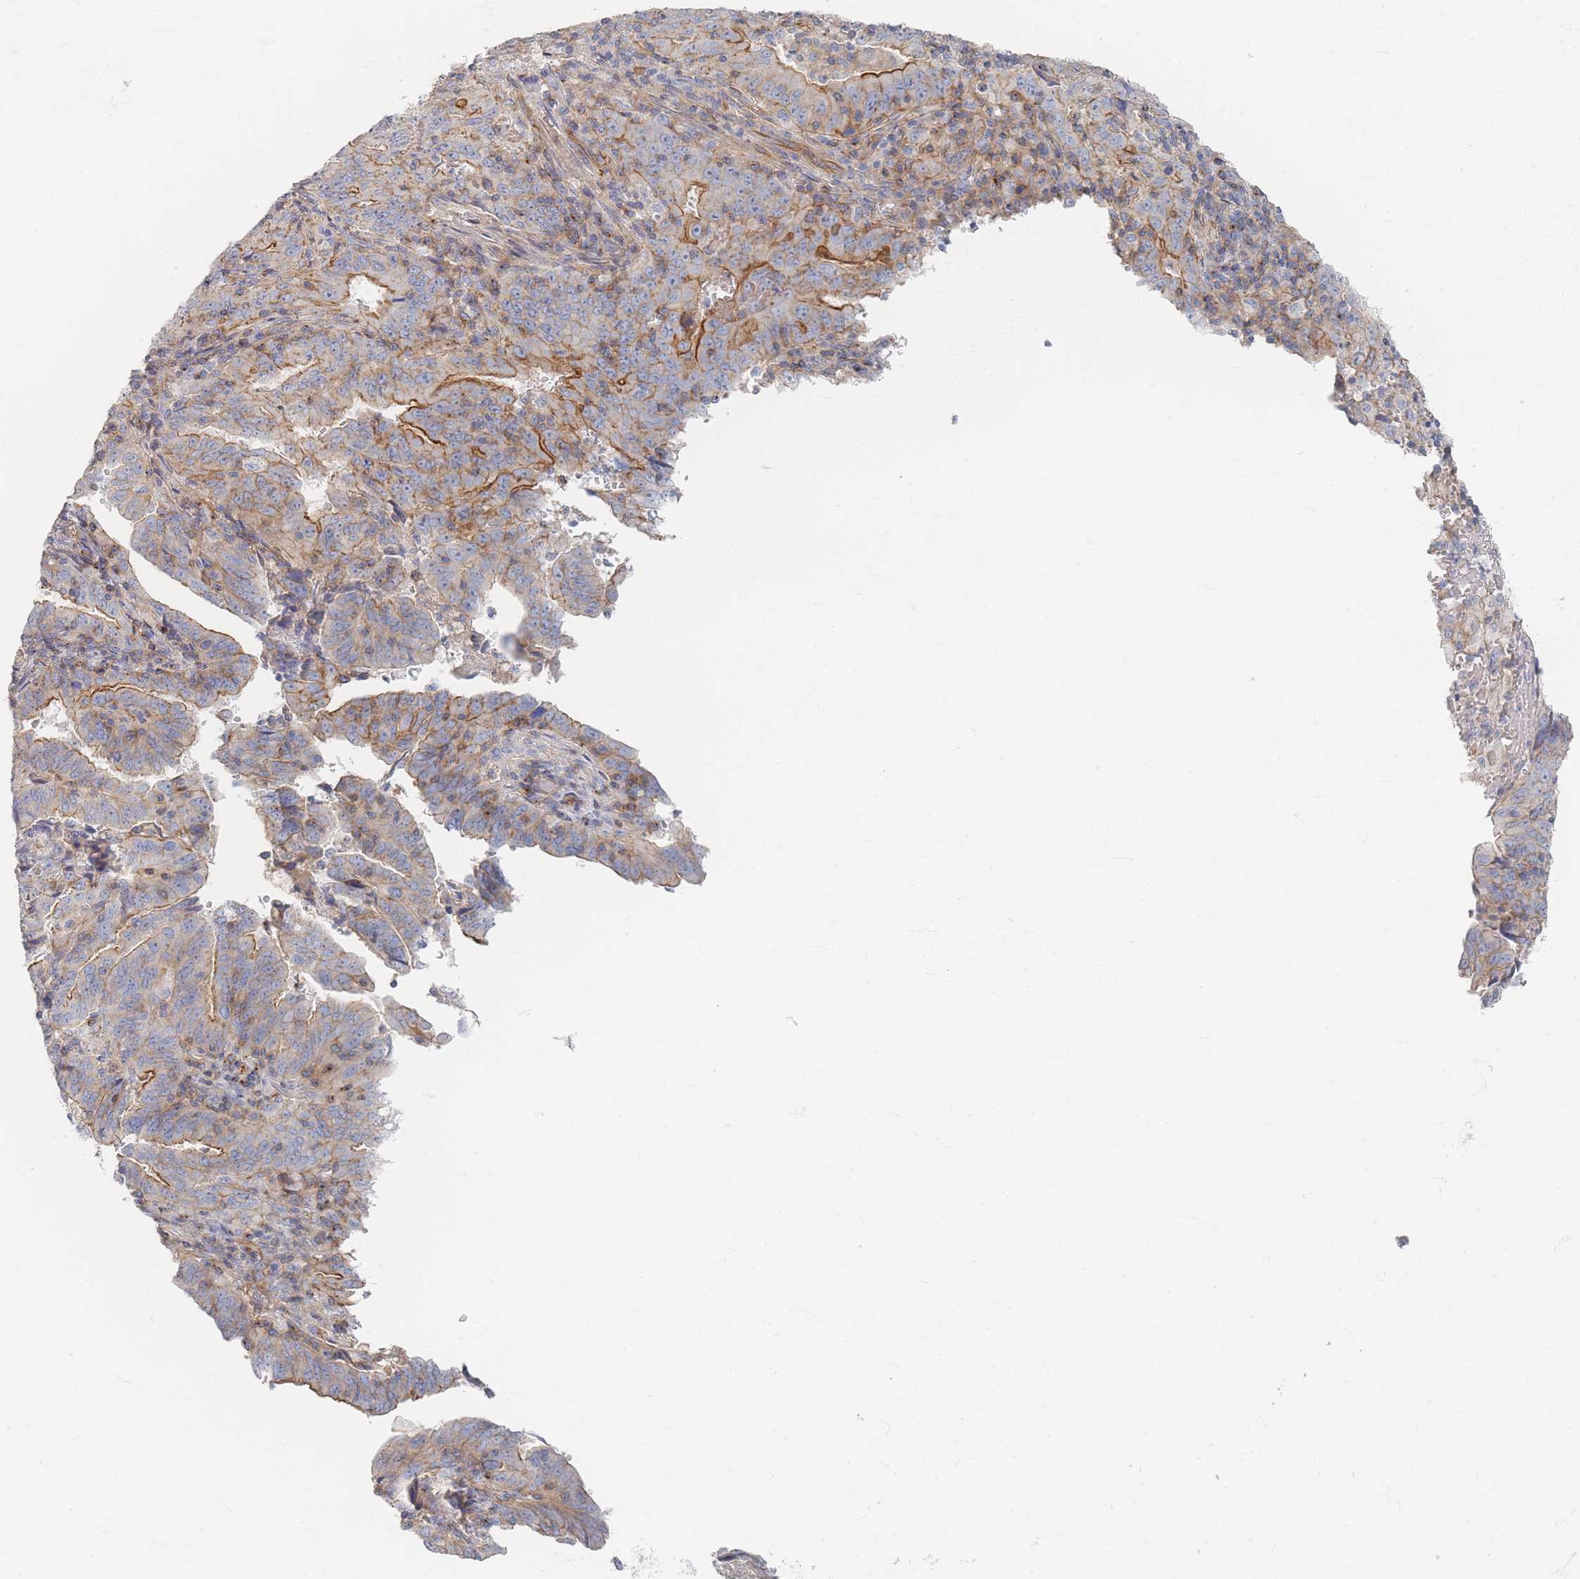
{"staining": {"intensity": "moderate", "quantity": "<25%", "location": "cytoplasmic/membranous"}, "tissue": "endometrial cancer", "cell_type": "Tumor cells", "image_type": "cancer", "snomed": [{"axis": "morphology", "description": "Adenocarcinoma, NOS"}, {"axis": "topography", "description": "Endometrium"}], "caption": "Protein expression by immunohistochemistry exhibits moderate cytoplasmic/membranous expression in approximately <25% of tumor cells in adenocarcinoma (endometrial).", "gene": "GNB1", "patient": {"sex": "female", "age": 60}}